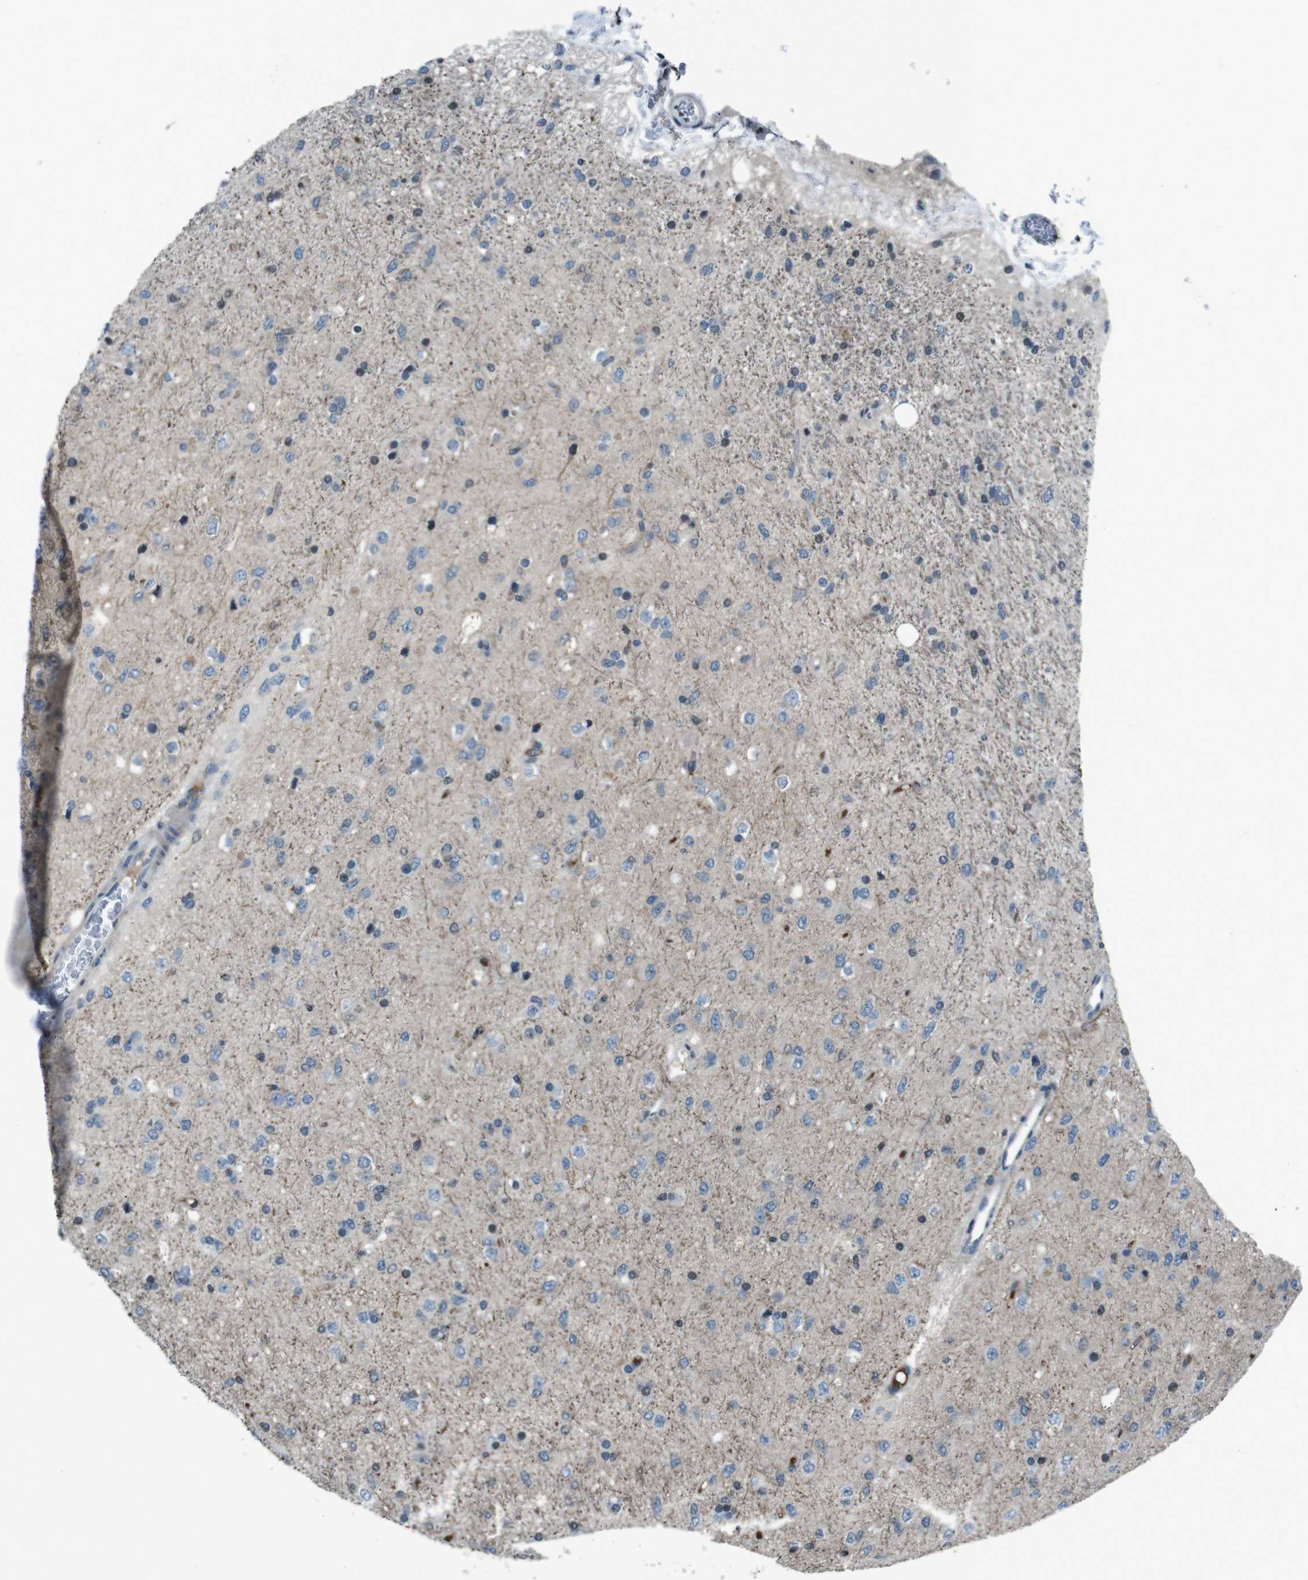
{"staining": {"intensity": "negative", "quantity": "none", "location": "none"}, "tissue": "glioma", "cell_type": "Tumor cells", "image_type": "cancer", "snomed": [{"axis": "morphology", "description": "Glioma, malignant, Low grade"}, {"axis": "topography", "description": "Brain"}], "caption": "Low-grade glioma (malignant) was stained to show a protein in brown. There is no significant staining in tumor cells.", "gene": "UGT1A6", "patient": {"sex": "male", "age": 77}}